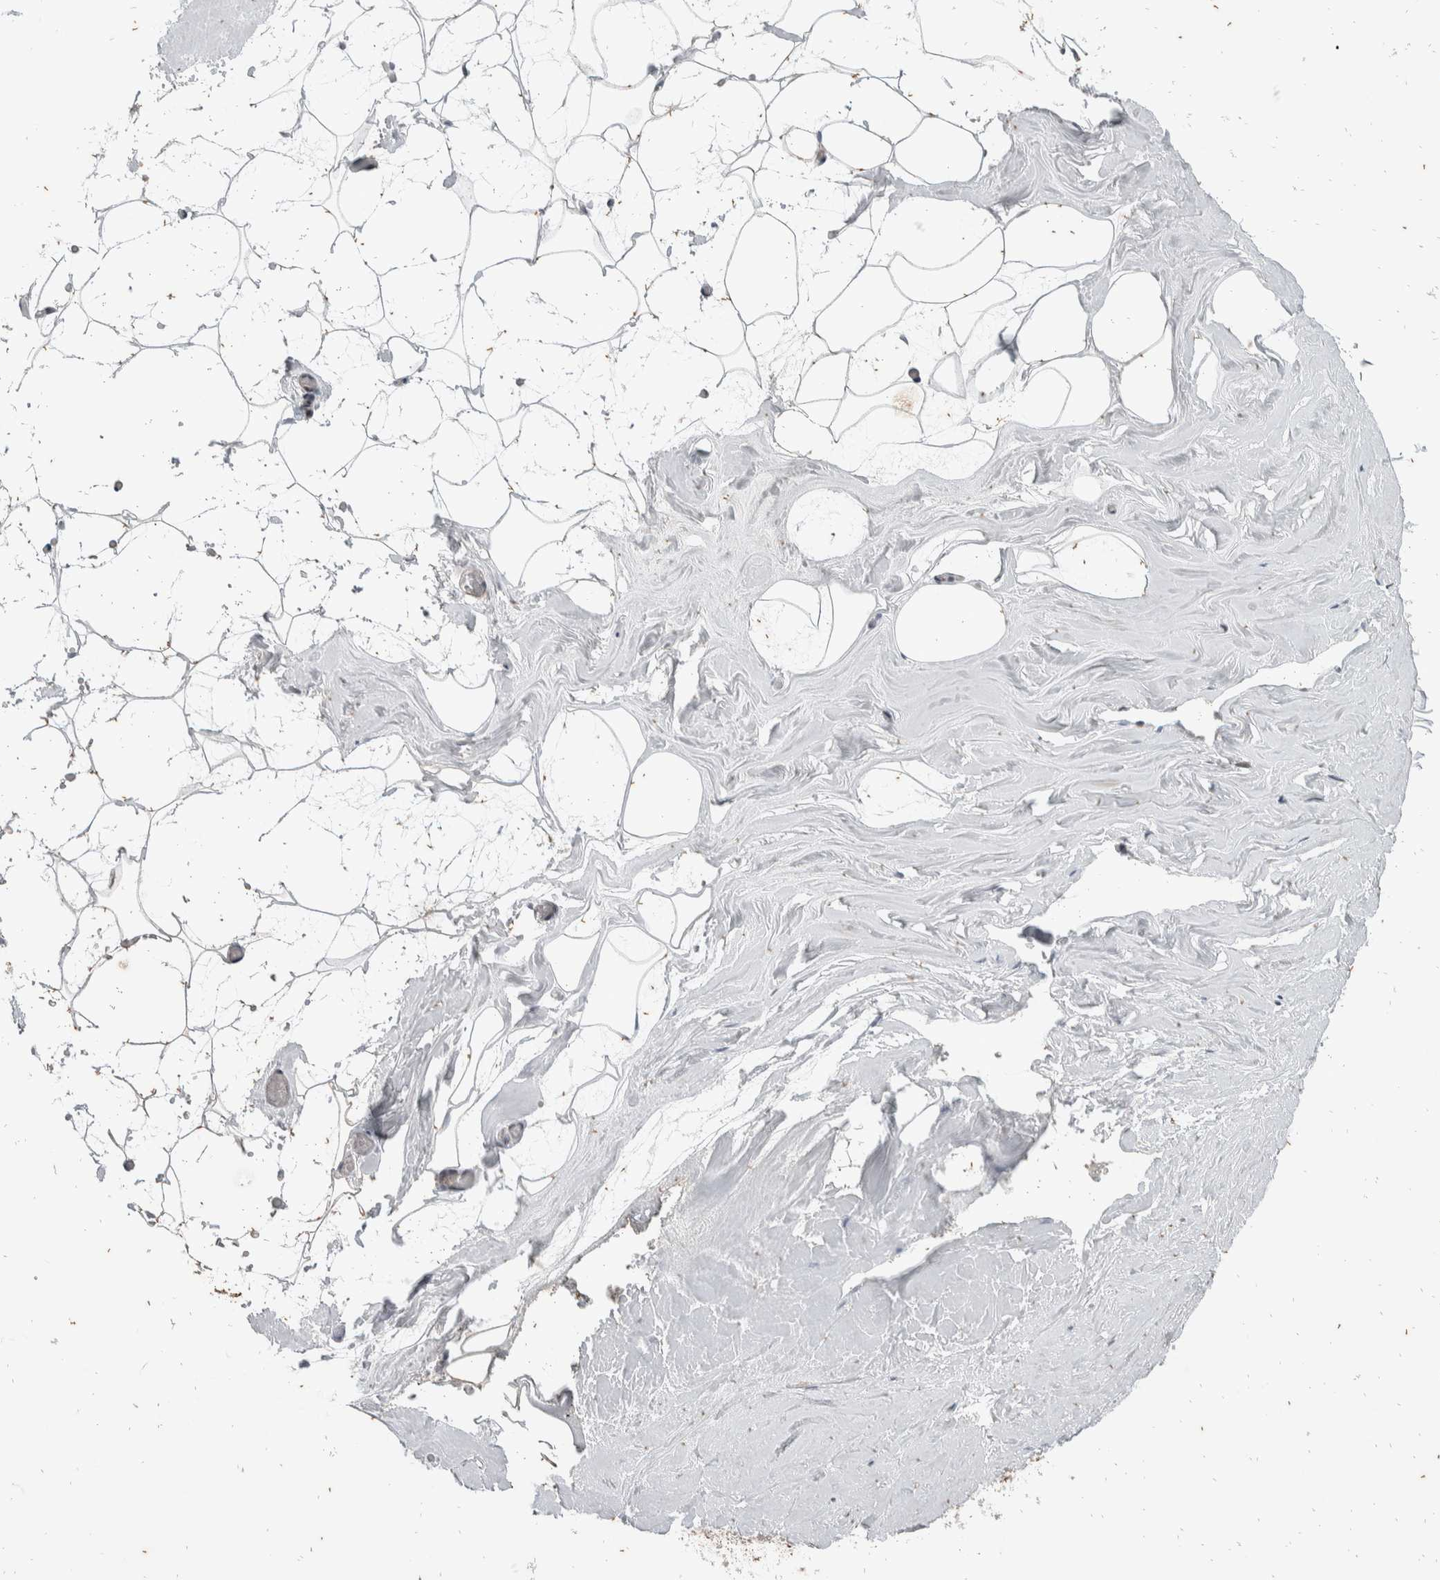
{"staining": {"intensity": "weak", "quantity": ">75%", "location": "cytoplasmic/membranous"}, "tissue": "adipose tissue", "cell_type": "Adipocytes", "image_type": "normal", "snomed": [{"axis": "morphology", "description": "Normal tissue, NOS"}, {"axis": "morphology", "description": "Fibrosis, NOS"}, {"axis": "topography", "description": "Breast"}, {"axis": "topography", "description": "Adipose tissue"}], "caption": "Immunohistochemistry of benign human adipose tissue shows low levels of weak cytoplasmic/membranous positivity in about >75% of adipocytes. Immunohistochemistry stains the protein in brown and the nuclei are stained blue.", "gene": "ATXN7L1", "patient": {"sex": "female", "age": 39}}